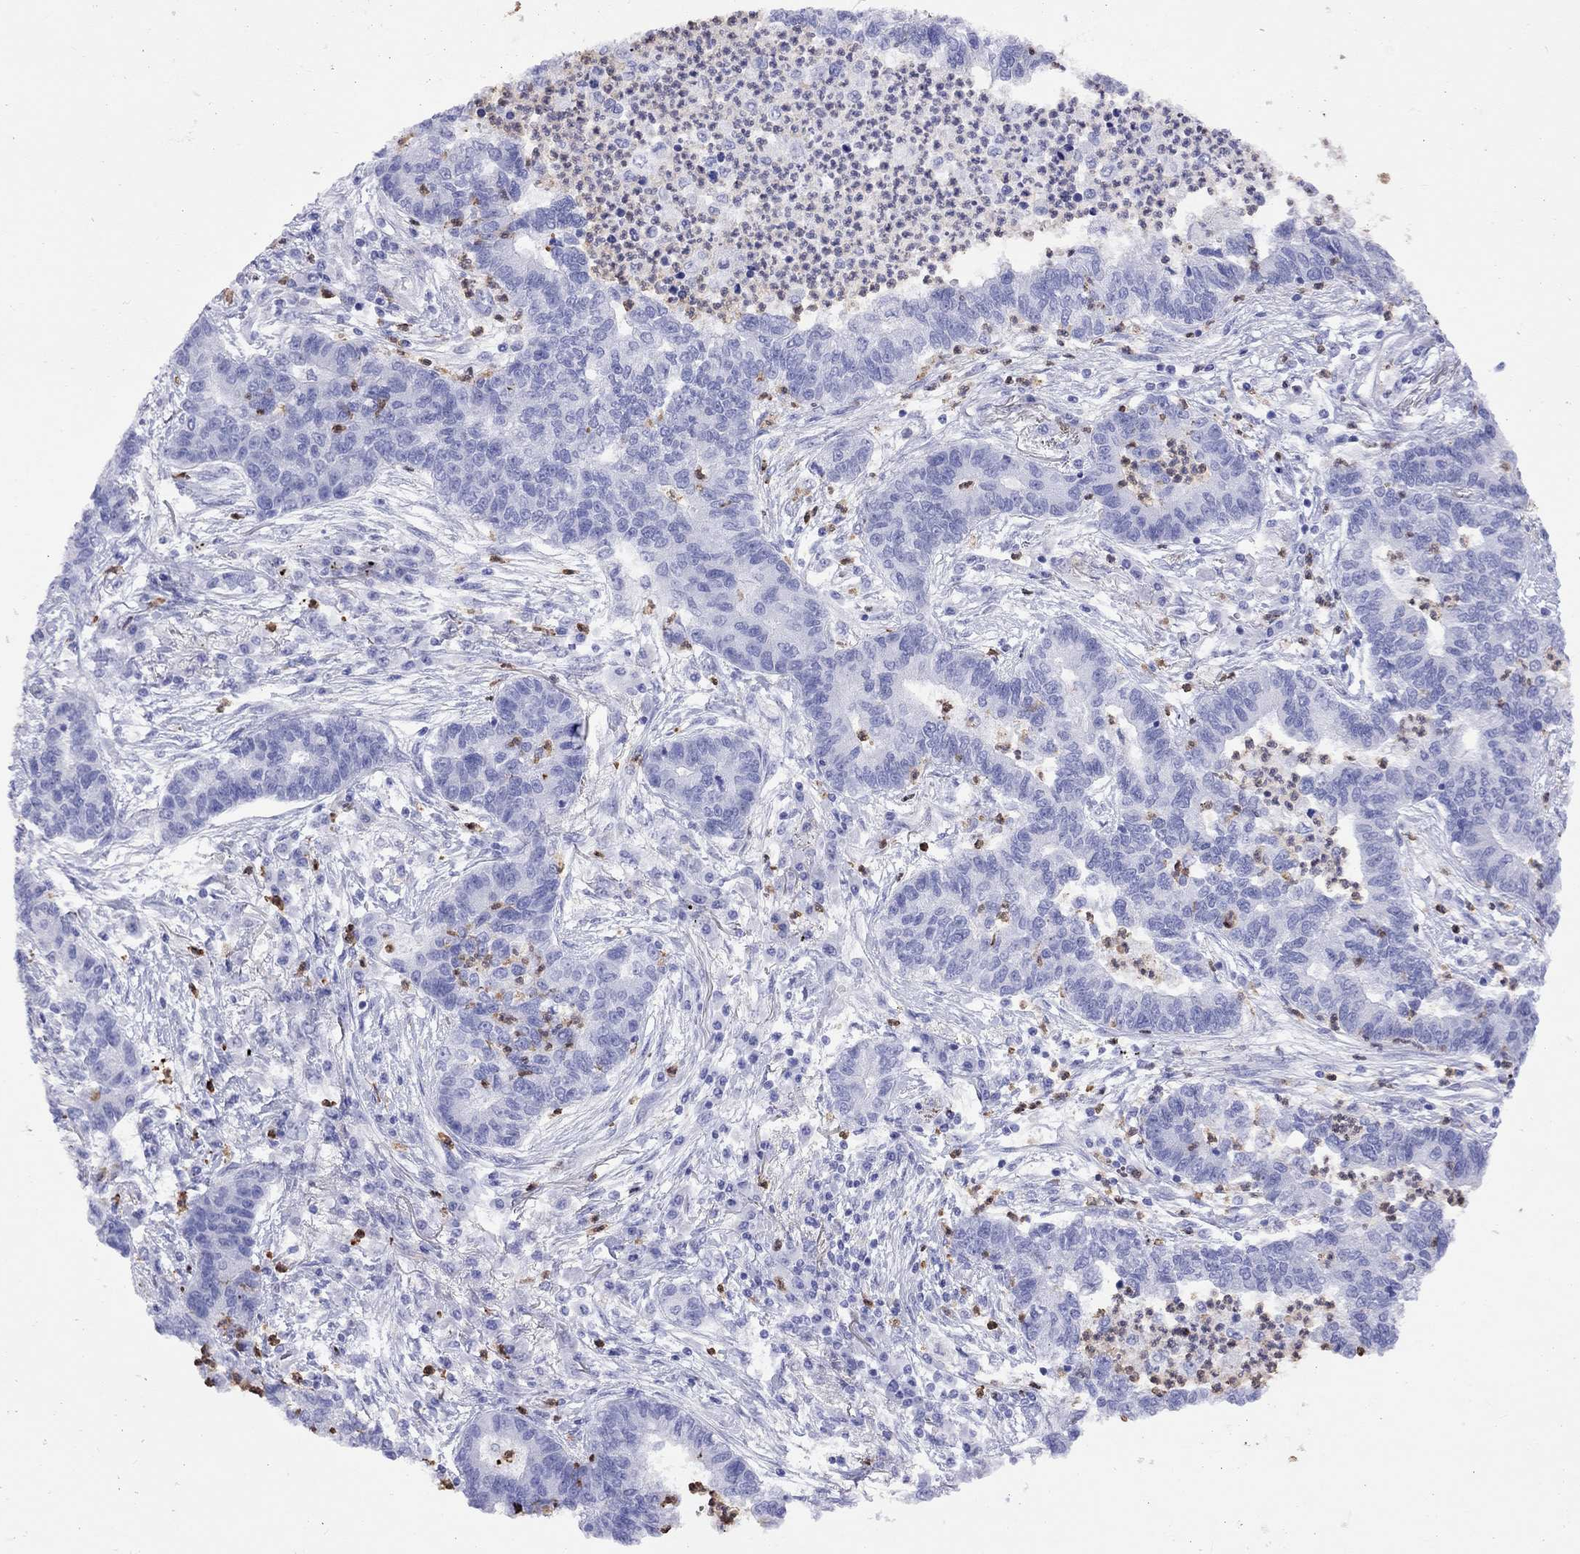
{"staining": {"intensity": "negative", "quantity": "none", "location": "none"}, "tissue": "lung cancer", "cell_type": "Tumor cells", "image_type": "cancer", "snomed": [{"axis": "morphology", "description": "Adenocarcinoma, NOS"}, {"axis": "topography", "description": "Lung"}], "caption": "IHC micrograph of neoplastic tissue: human lung cancer stained with DAB (3,3'-diaminobenzidine) displays no significant protein expression in tumor cells. Nuclei are stained in blue.", "gene": "SLAMF1", "patient": {"sex": "female", "age": 57}}